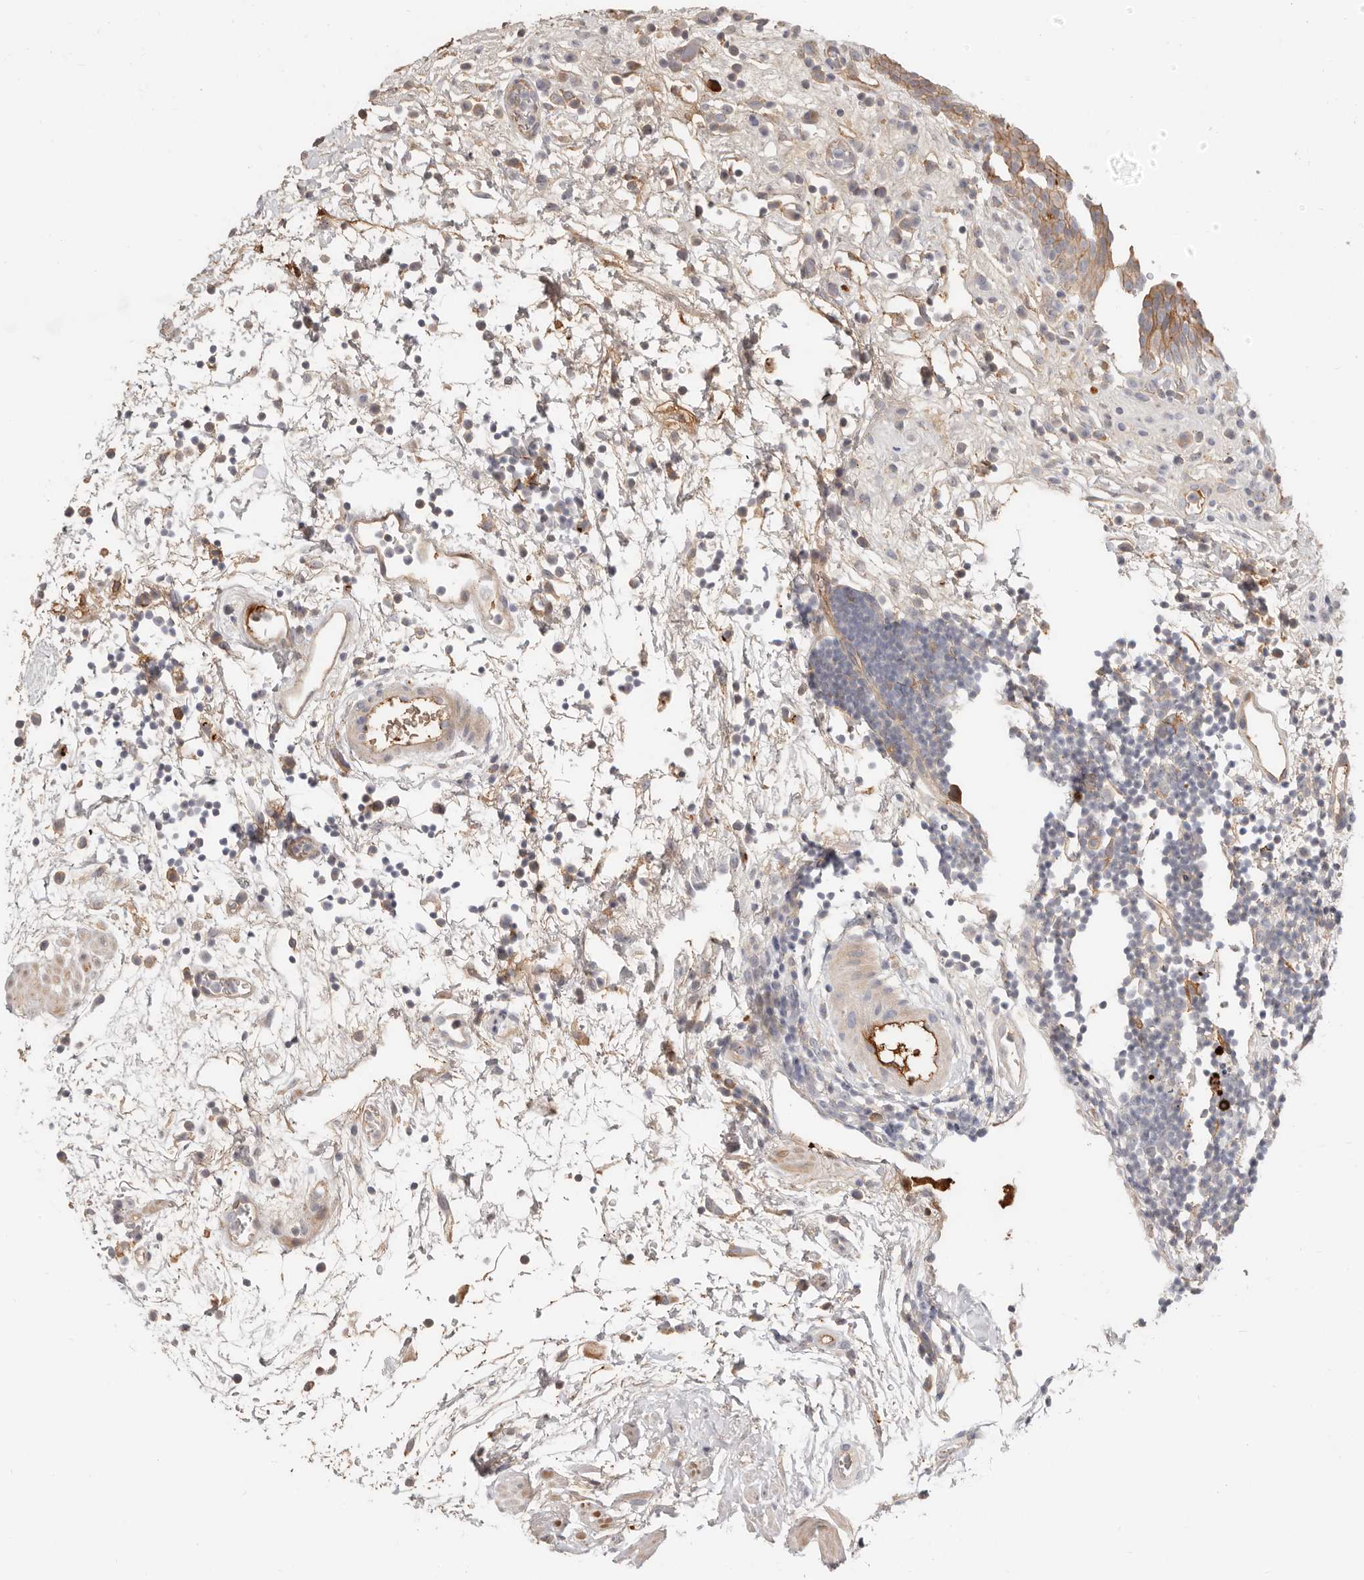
{"staining": {"intensity": "moderate", "quantity": ">75%", "location": "cytoplasmic/membranous"}, "tissue": "urinary bladder", "cell_type": "Urothelial cells", "image_type": "normal", "snomed": [{"axis": "morphology", "description": "Normal tissue, NOS"}, {"axis": "morphology", "description": "Inflammation, NOS"}, {"axis": "topography", "description": "Urinary bladder"}], "caption": "Immunohistochemical staining of normal urinary bladder demonstrates moderate cytoplasmic/membranous protein positivity in about >75% of urothelial cells.", "gene": "MTFR2", "patient": {"sex": "female", "age": 75}}